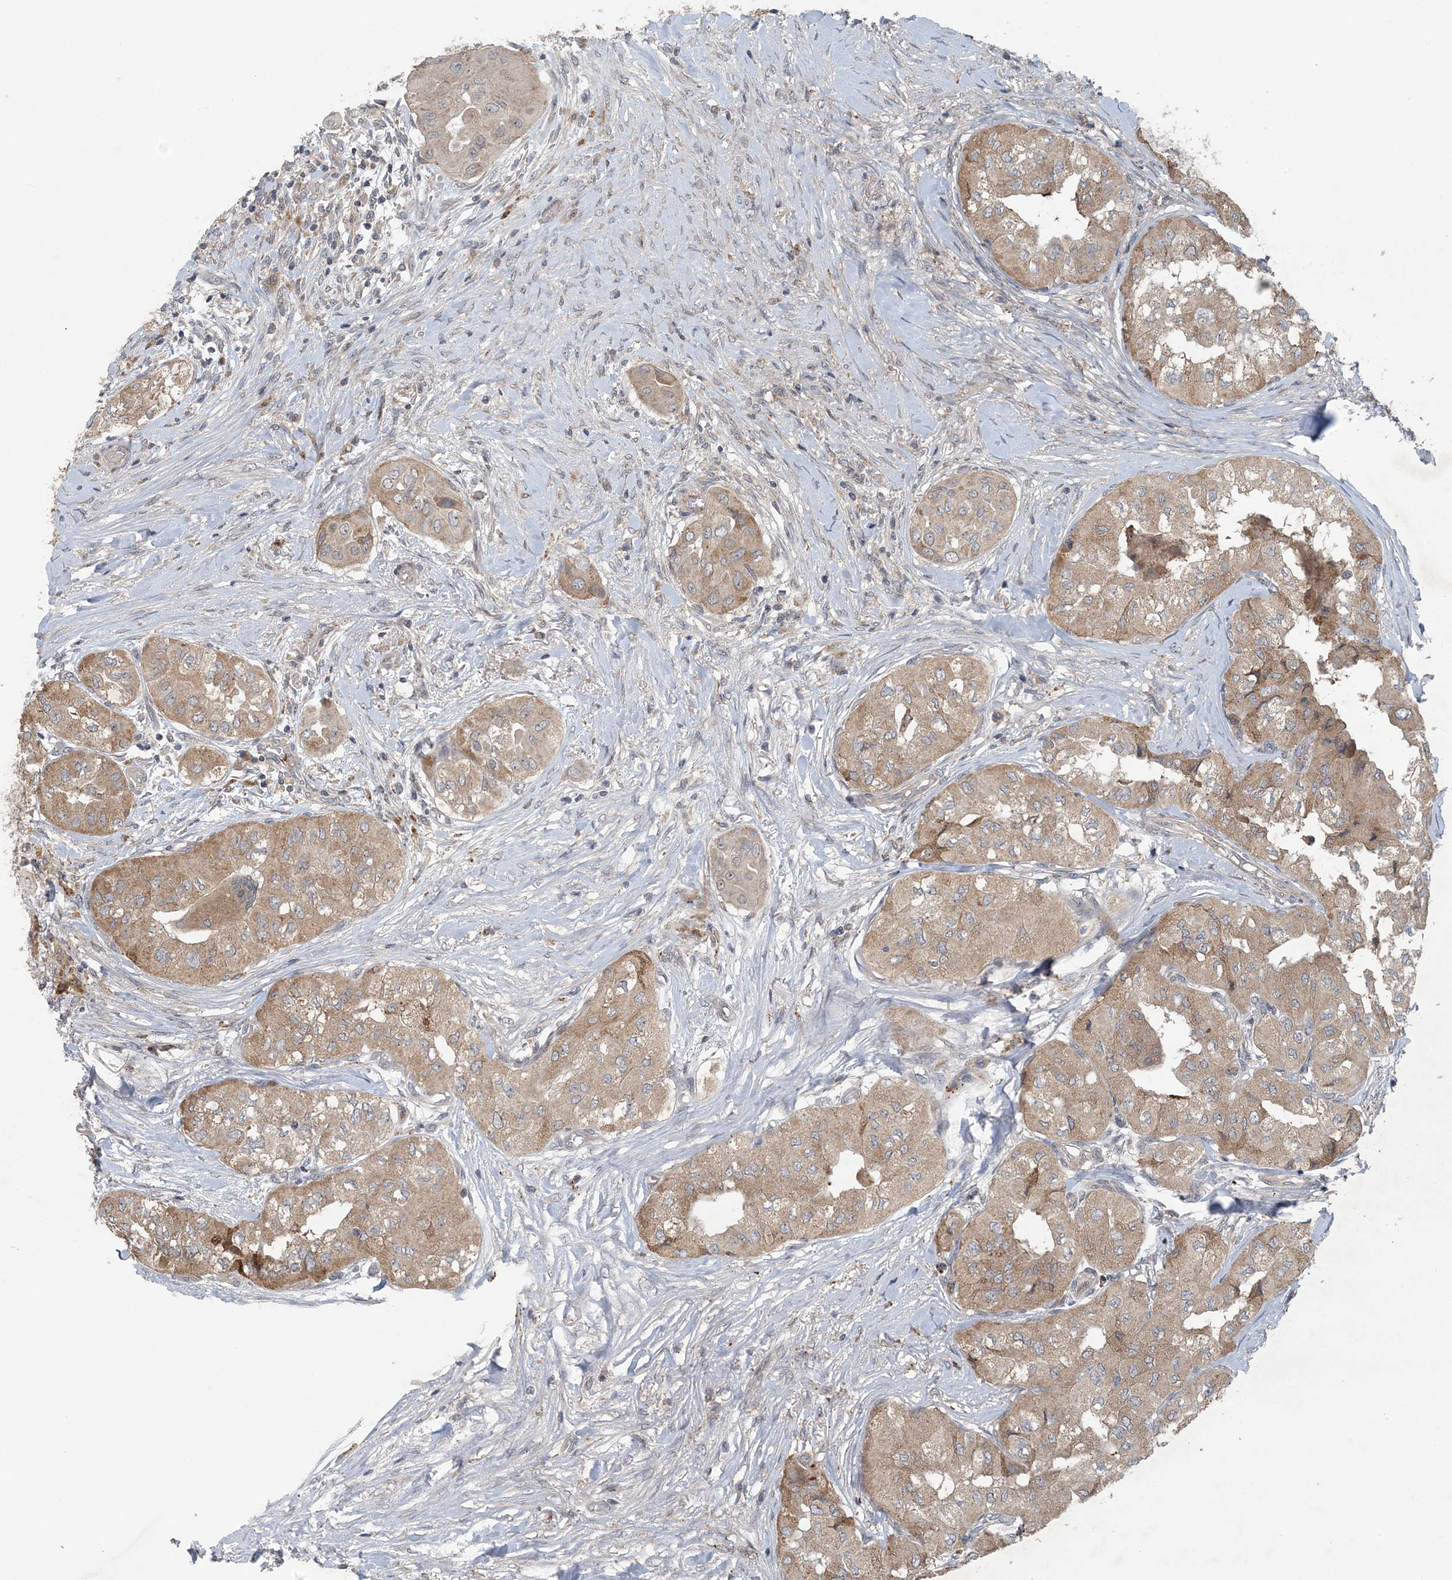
{"staining": {"intensity": "weak", "quantity": ">75%", "location": "cytoplasmic/membranous"}, "tissue": "thyroid cancer", "cell_type": "Tumor cells", "image_type": "cancer", "snomed": [{"axis": "morphology", "description": "Papillary adenocarcinoma, NOS"}, {"axis": "topography", "description": "Thyroid gland"}], "caption": "DAB (3,3'-diaminobenzidine) immunohistochemical staining of papillary adenocarcinoma (thyroid) shows weak cytoplasmic/membranous protein expression in about >75% of tumor cells. The protein of interest is shown in brown color, while the nuclei are stained blue.", "gene": "MYO9B", "patient": {"sex": "female", "age": 59}}